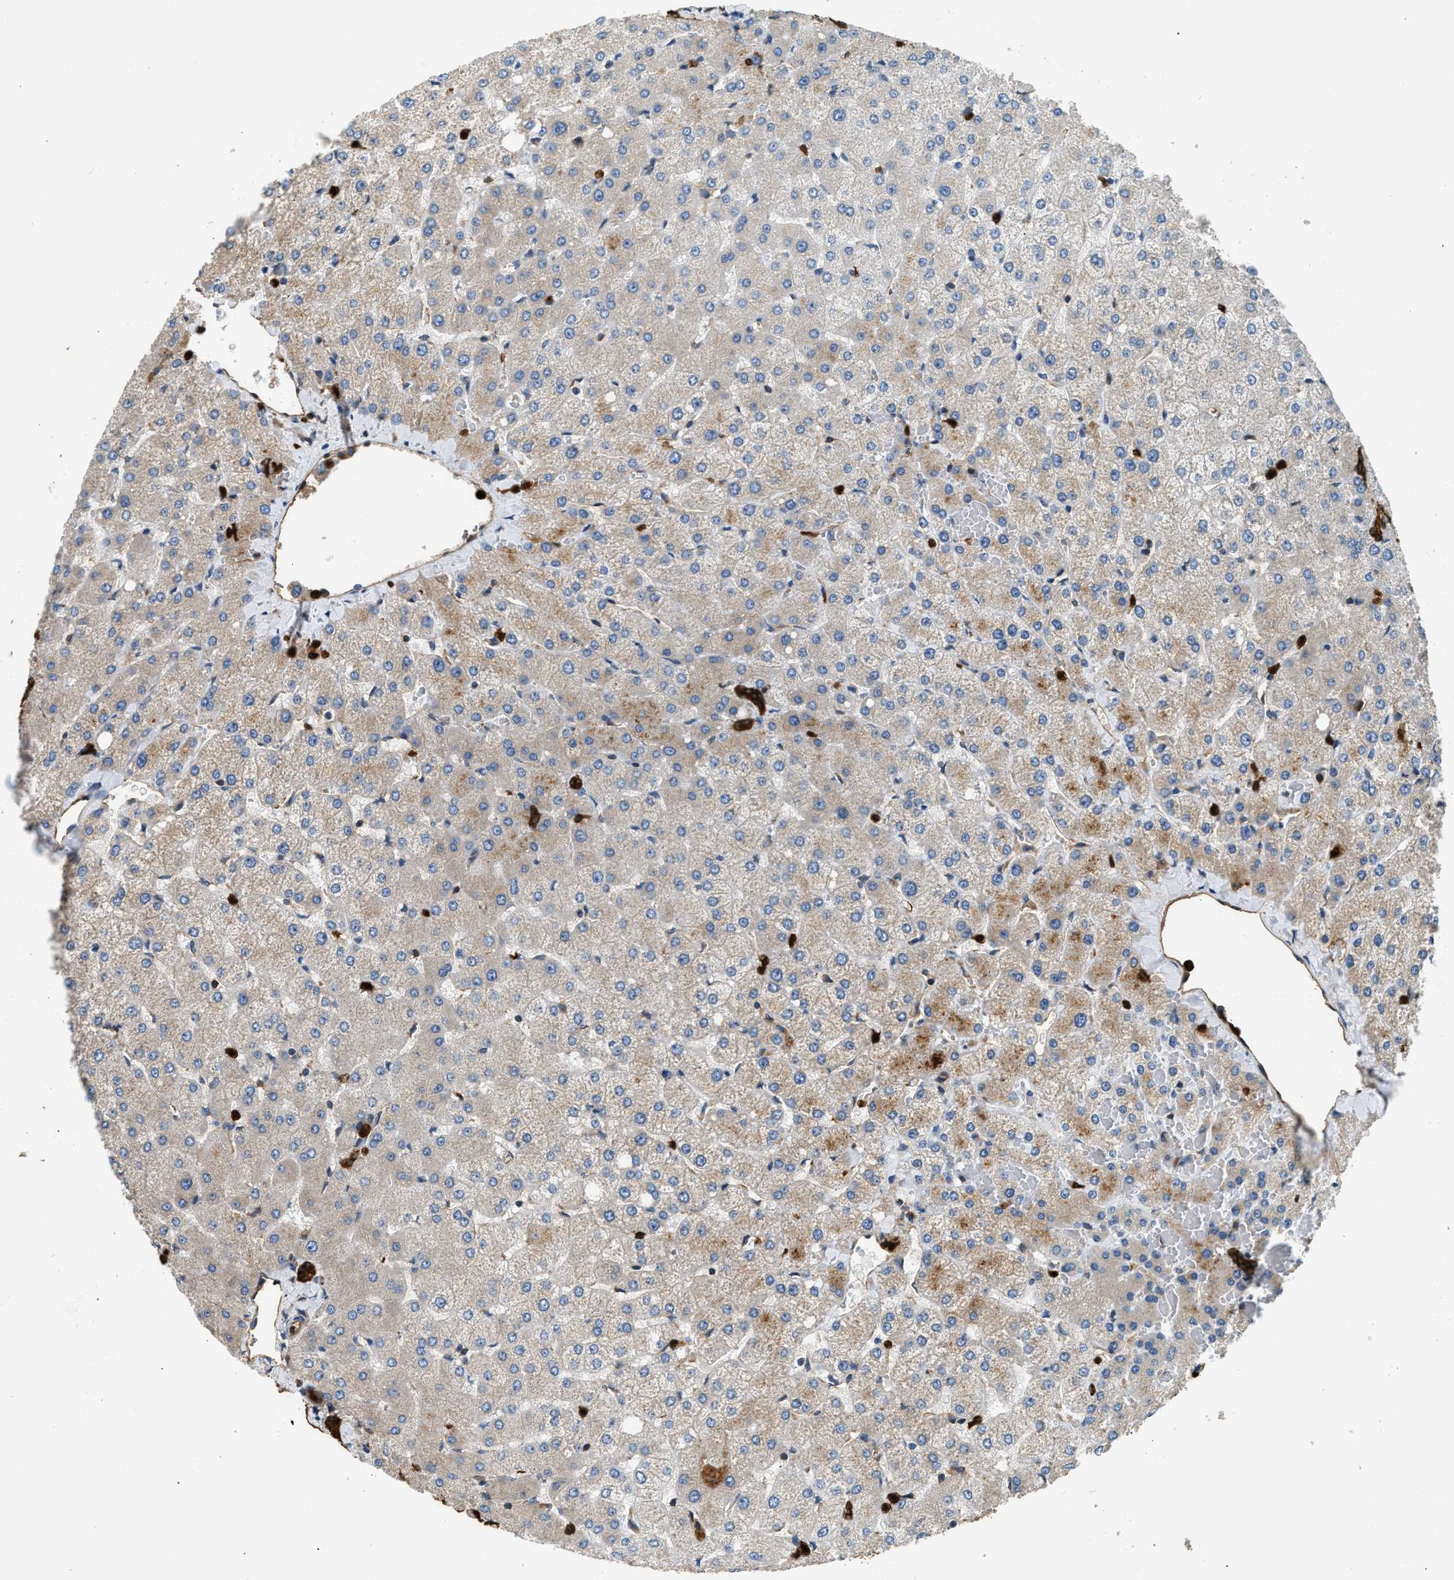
{"staining": {"intensity": "strong", "quantity": ">75%", "location": "cytoplasmic/membranous"}, "tissue": "liver", "cell_type": "Cholangiocytes", "image_type": "normal", "snomed": [{"axis": "morphology", "description": "Normal tissue, NOS"}, {"axis": "topography", "description": "Liver"}], "caption": "DAB immunohistochemical staining of unremarkable liver displays strong cytoplasmic/membranous protein positivity in about >75% of cholangiocytes. The protein of interest is shown in brown color, while the nuclei are stained blue.", "gene": "ANXA3", "patient": {"sex": "female", "age": 54}}